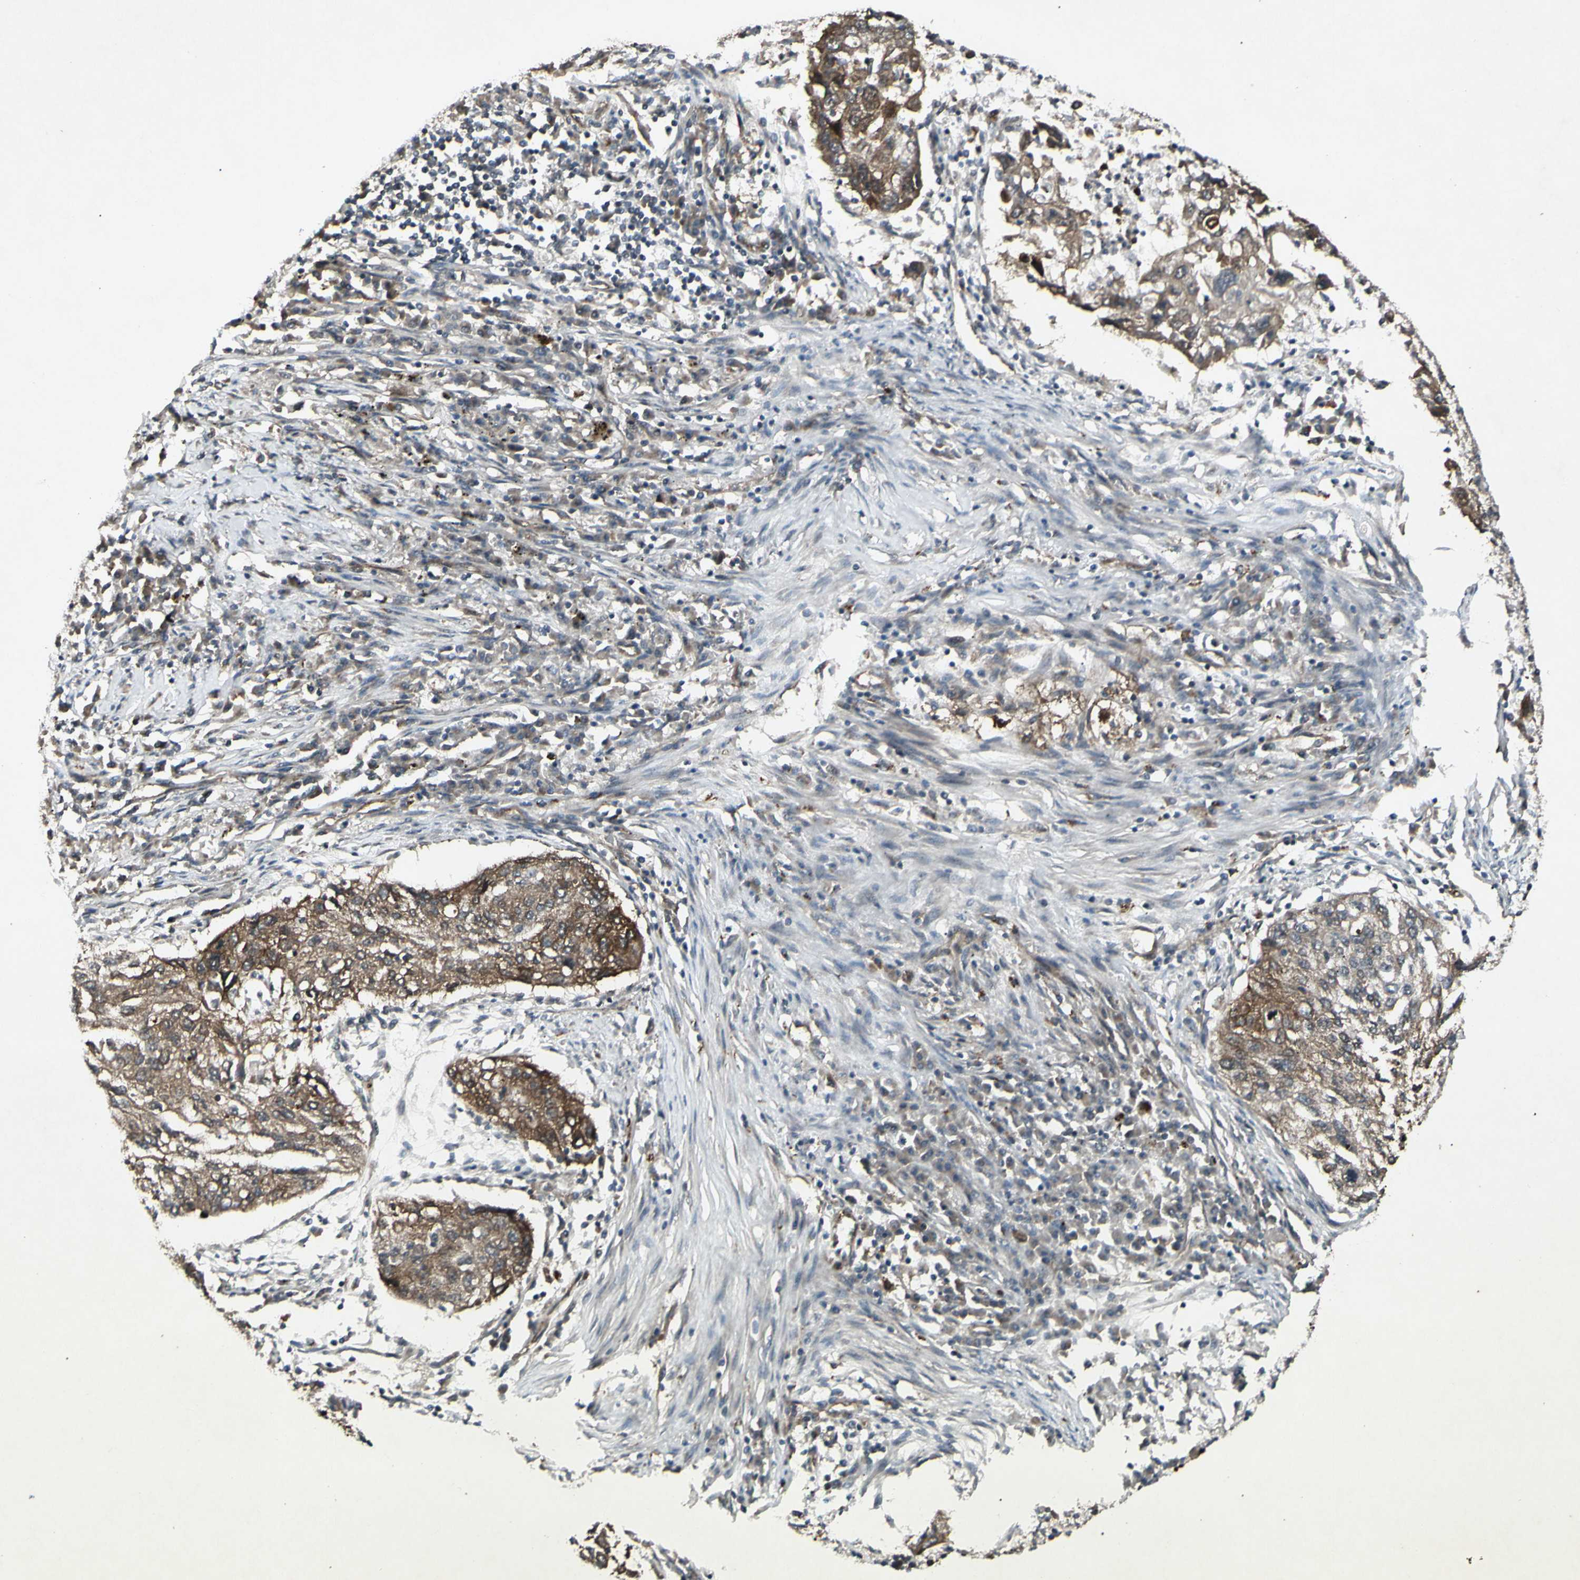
{"staining": {"intensity": "moderate", "quantity": ">75%", "location": "cytoplasmic/membranous"}, "tissue": "lung cancer", "cell_type": "Tumor cells", "image_type": "cancer", "snomed": [{"axis": "morphology", "description": "Squamous cell carcinoma, NOS"}, {"axis": "topography", "description": "Lung"}], "caption": "Brown immunohistochemical staining in lung squamous cell carcinoma exhibits moderate cytoplasmic/membranous staining in approximately >75% of tumor cells.", "gene": "JAG1", "patient": {"sex": "female", "age": 63}}